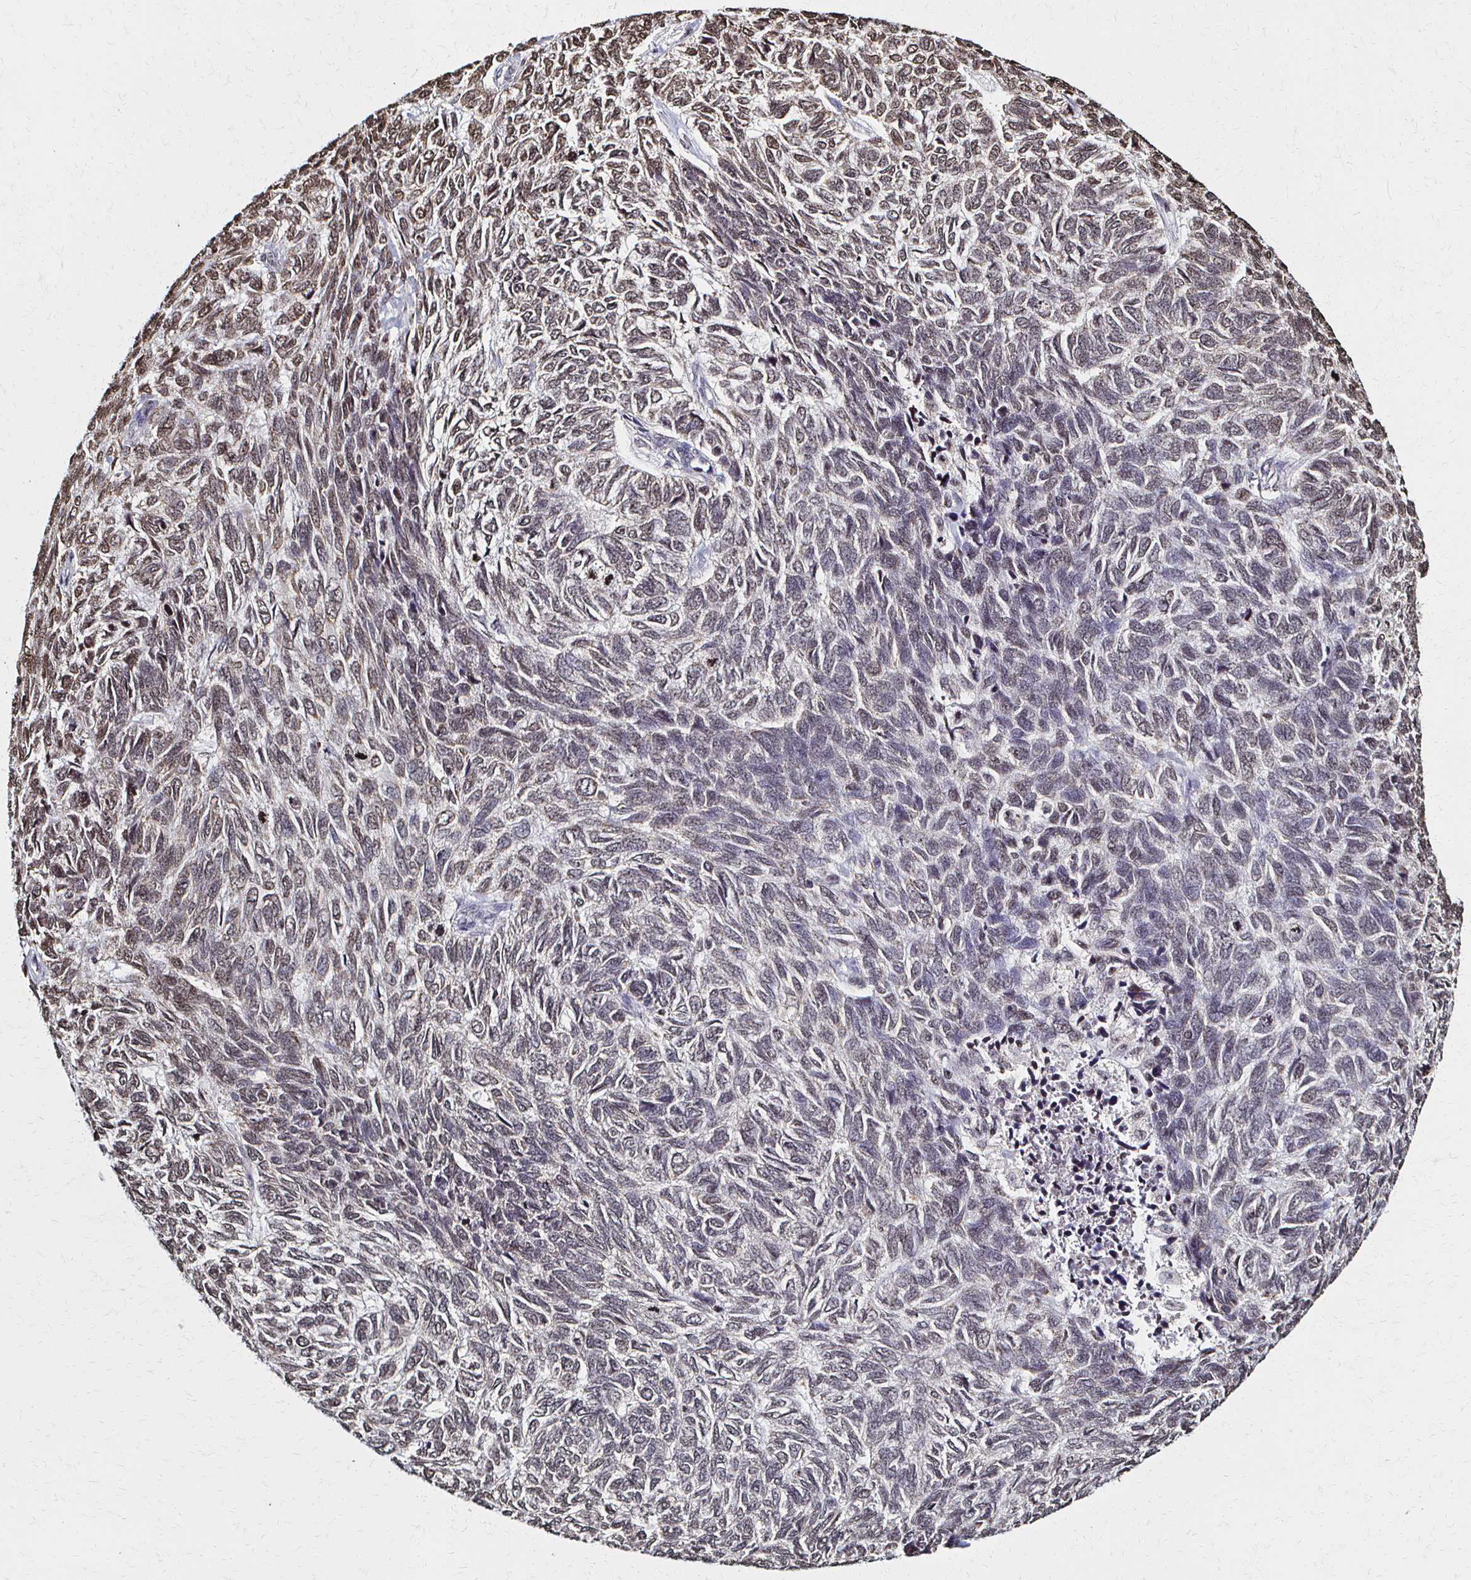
{"staining": {"intensity": "weak", "quantity": "25%-75%", "location": "nuclear"}, "tissue": "skin cancer", "cell_type": "Tumor cells", "image_type": "cancer", "snomed": [{"axis": "morphology", "description": "Basal cell carcinoma"}, {"axis": "topography", "description": "Skin"}], "caption": "IHC histopathology image of neoplastic tissue: skin basal cell carcinoma stained using immunohistochemistry demonstrates low levels of weak protein expression localized specifically in the nuclear of tumor cells, appearing as a nuclear brown color.", "gene": "HOXA9", "patient": {"sex": "female", "age": 65}}